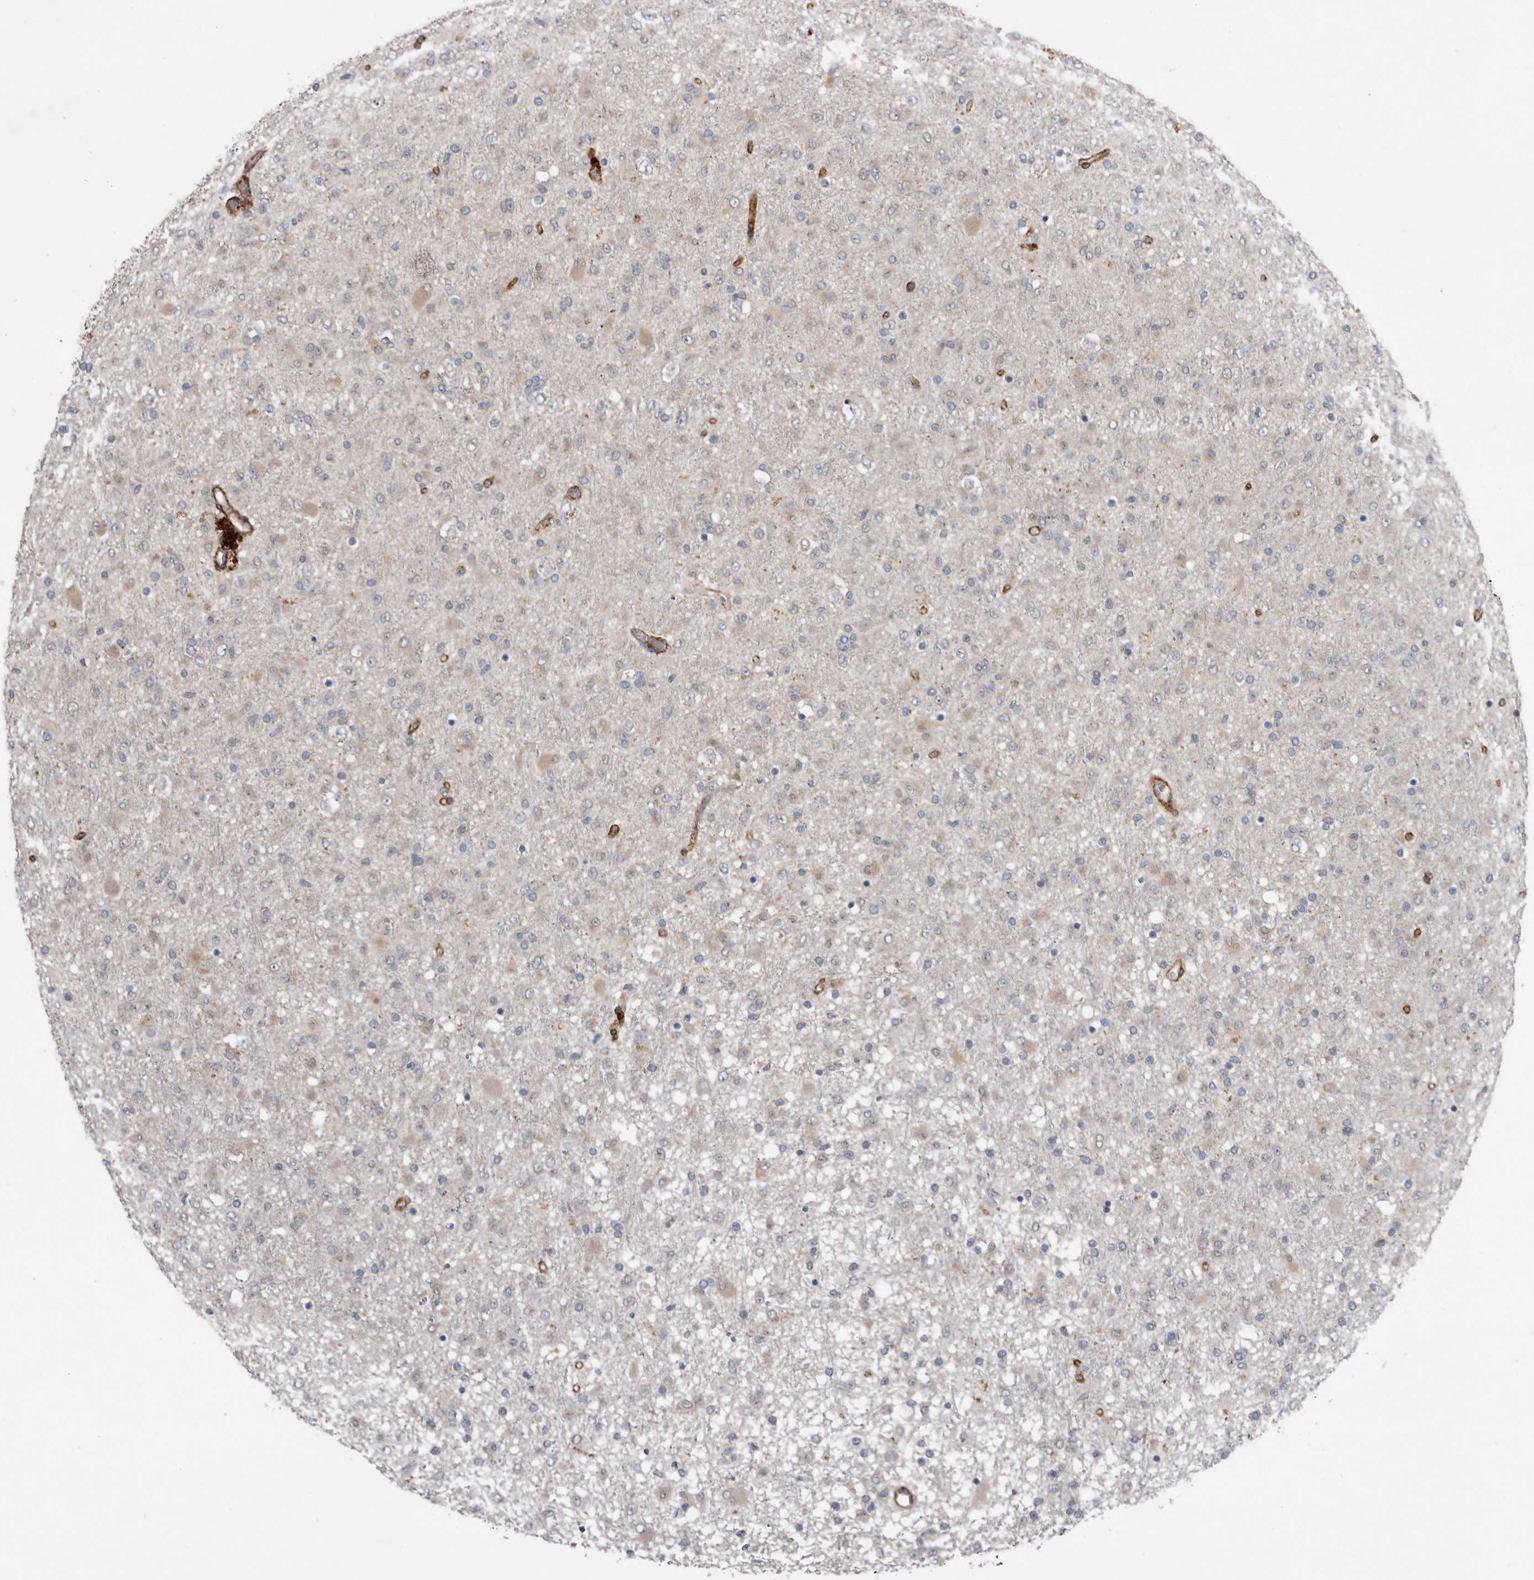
{"staining": {"intensity": "weak", "quantity": "<25%", "location": "cytoplasmic/membranous"}, "tissue": "glioma", "cell_type": "Tumor cells", "image_type": "cancer", "snomed": [{"axis": "morphology", "description": "Glioma, malignant, Low grade"}, {"axis": "topography", "description": "Brain"}], "caption": "Immunohistochemistry of low-grade glioma (malignant) reveals no staining in tumor cells.", "gene": "RANBP17", "patient": {"sex": "male", "age": 65}}